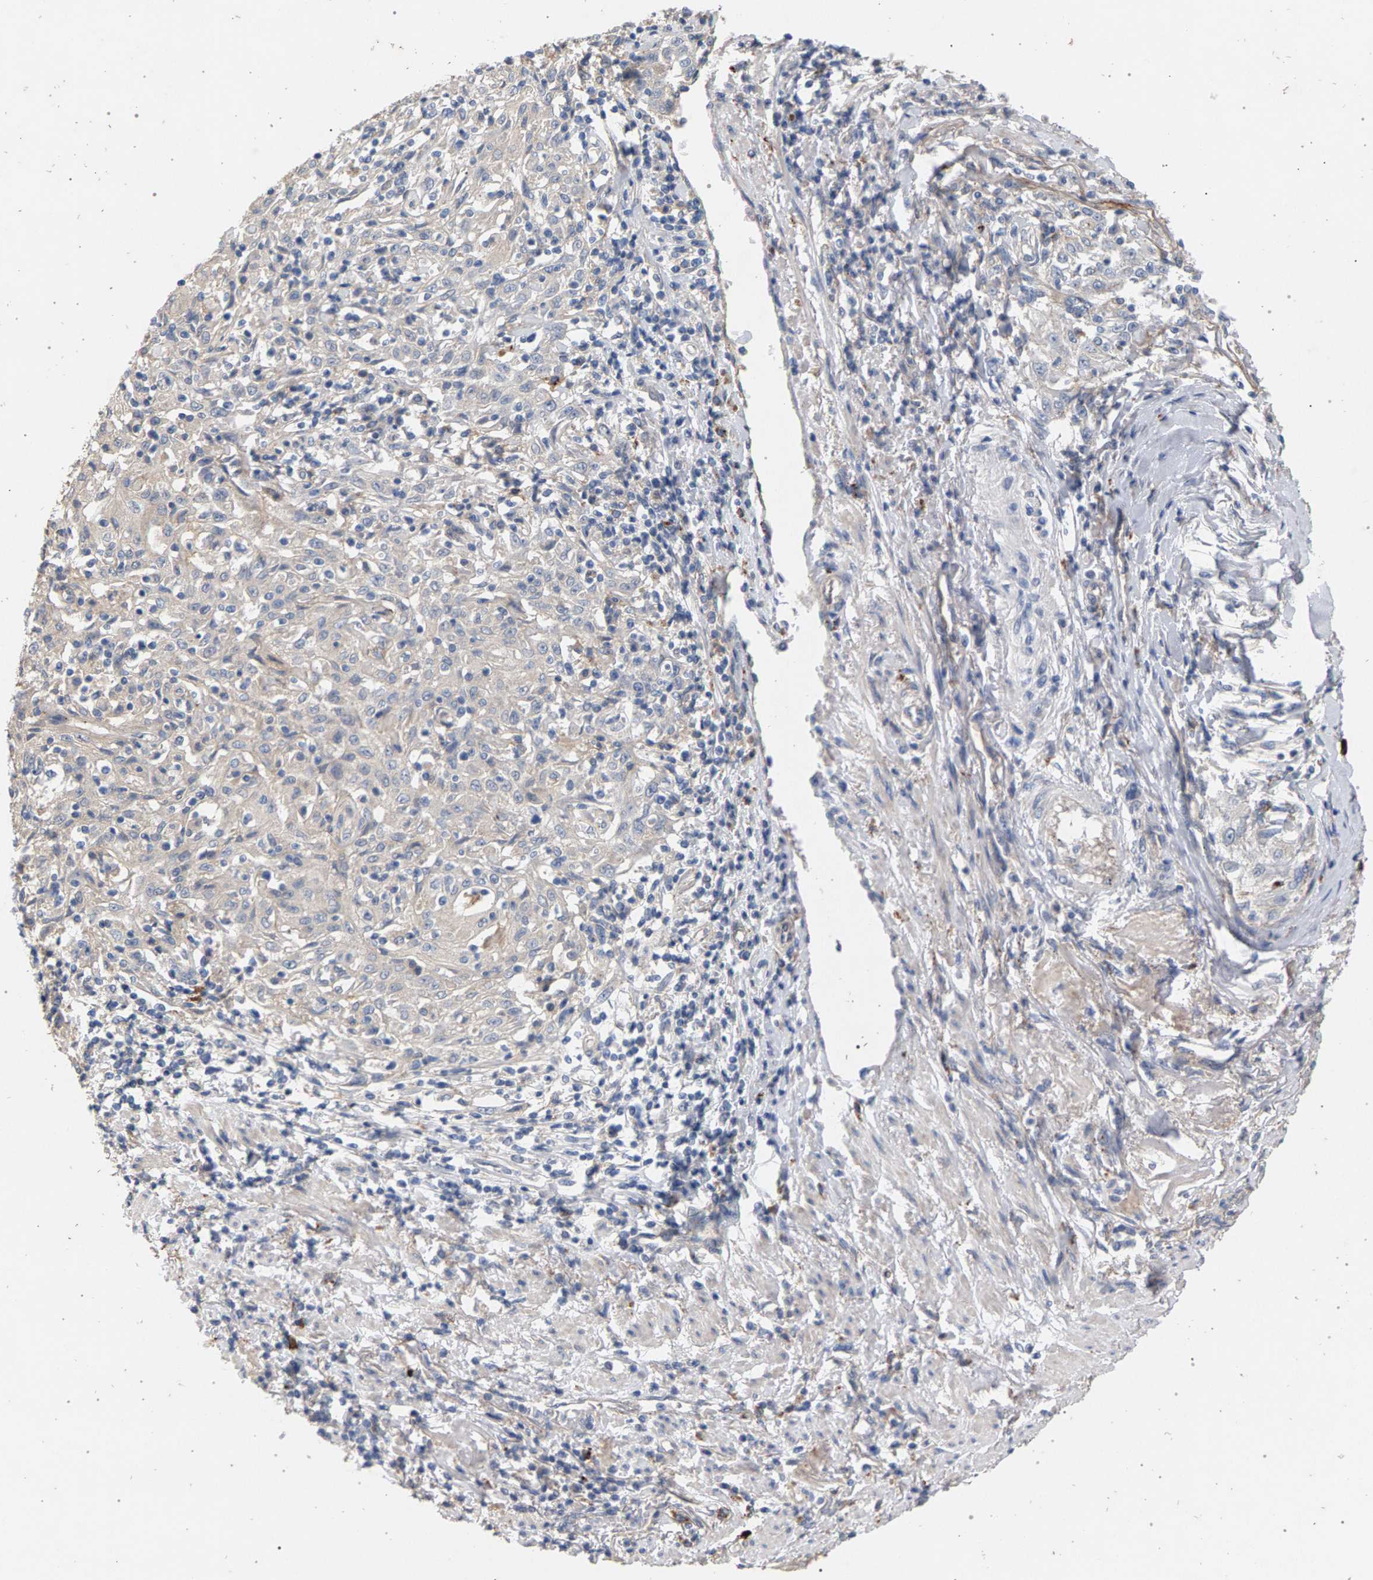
{"staining": {"intensity": "negative", "quantity": "none", "location": "none"}, "tissue": "skin cancer", "cell_type": "Tumor cells", "image_type": "cancer", "snomed": [{"axis": "morphology", "description": "Squamous cell carcinoma, NOS"}, {"axis": "morphology", "description": "Squamous cell carcinoma, metastatic, NOS"}, {"axis": "topography", "description": "Skin"}, {"axis": "topography", "description": "Lymph node"}], "caption": "Human skin cancer (metastatic squamous cell carcinoma) stained for a protein using immunohistochemistry exhibits no staining in tumor cells.", "gene": "MAMDC2", "patient": {"sex": "male", "age": 75}}